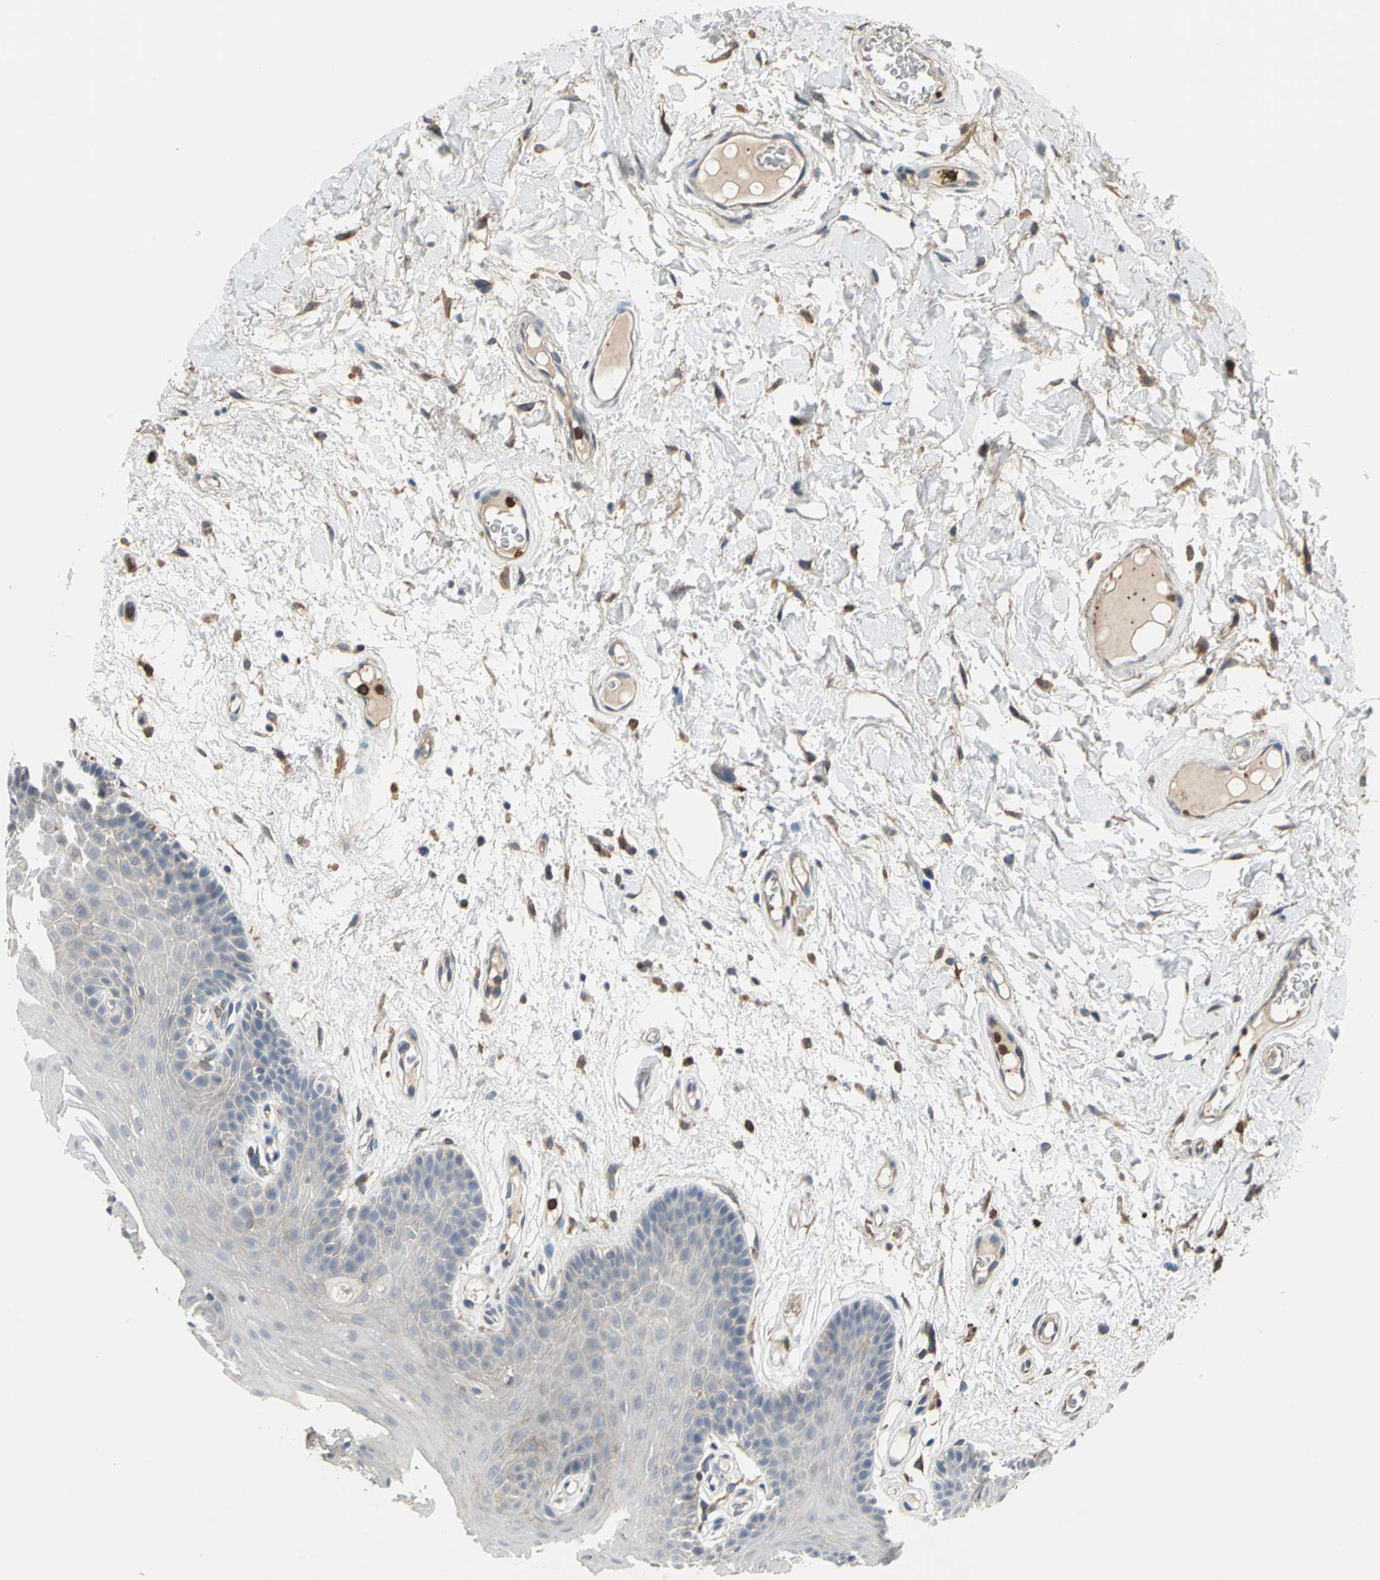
{"staining": {"intensity": "negative", "quantity": "none", "location": "none"}, "tissue": "oral mucosa", "cell_type": "Squamous epithelial cells", "image_type": "normal", "snomed": [{"axis": "morphology", "description": "Normal tissue, NOS"}, {"axis": "morphology", "description": "Squamous cell carcinoma, NOS"}, {"axis": "topography", "description": "Skeletal muscle"}, {"axis": "topography", "description": "Oral tissue"}, {"axis": "topography", "description": "Head-Neck"}], "caption": "The photomicrograph displays no staining of squamous epithelial cells in normal oral mucosa.", "gene": "SKAP2", "patient": {"sex": "male", "age": 71}}